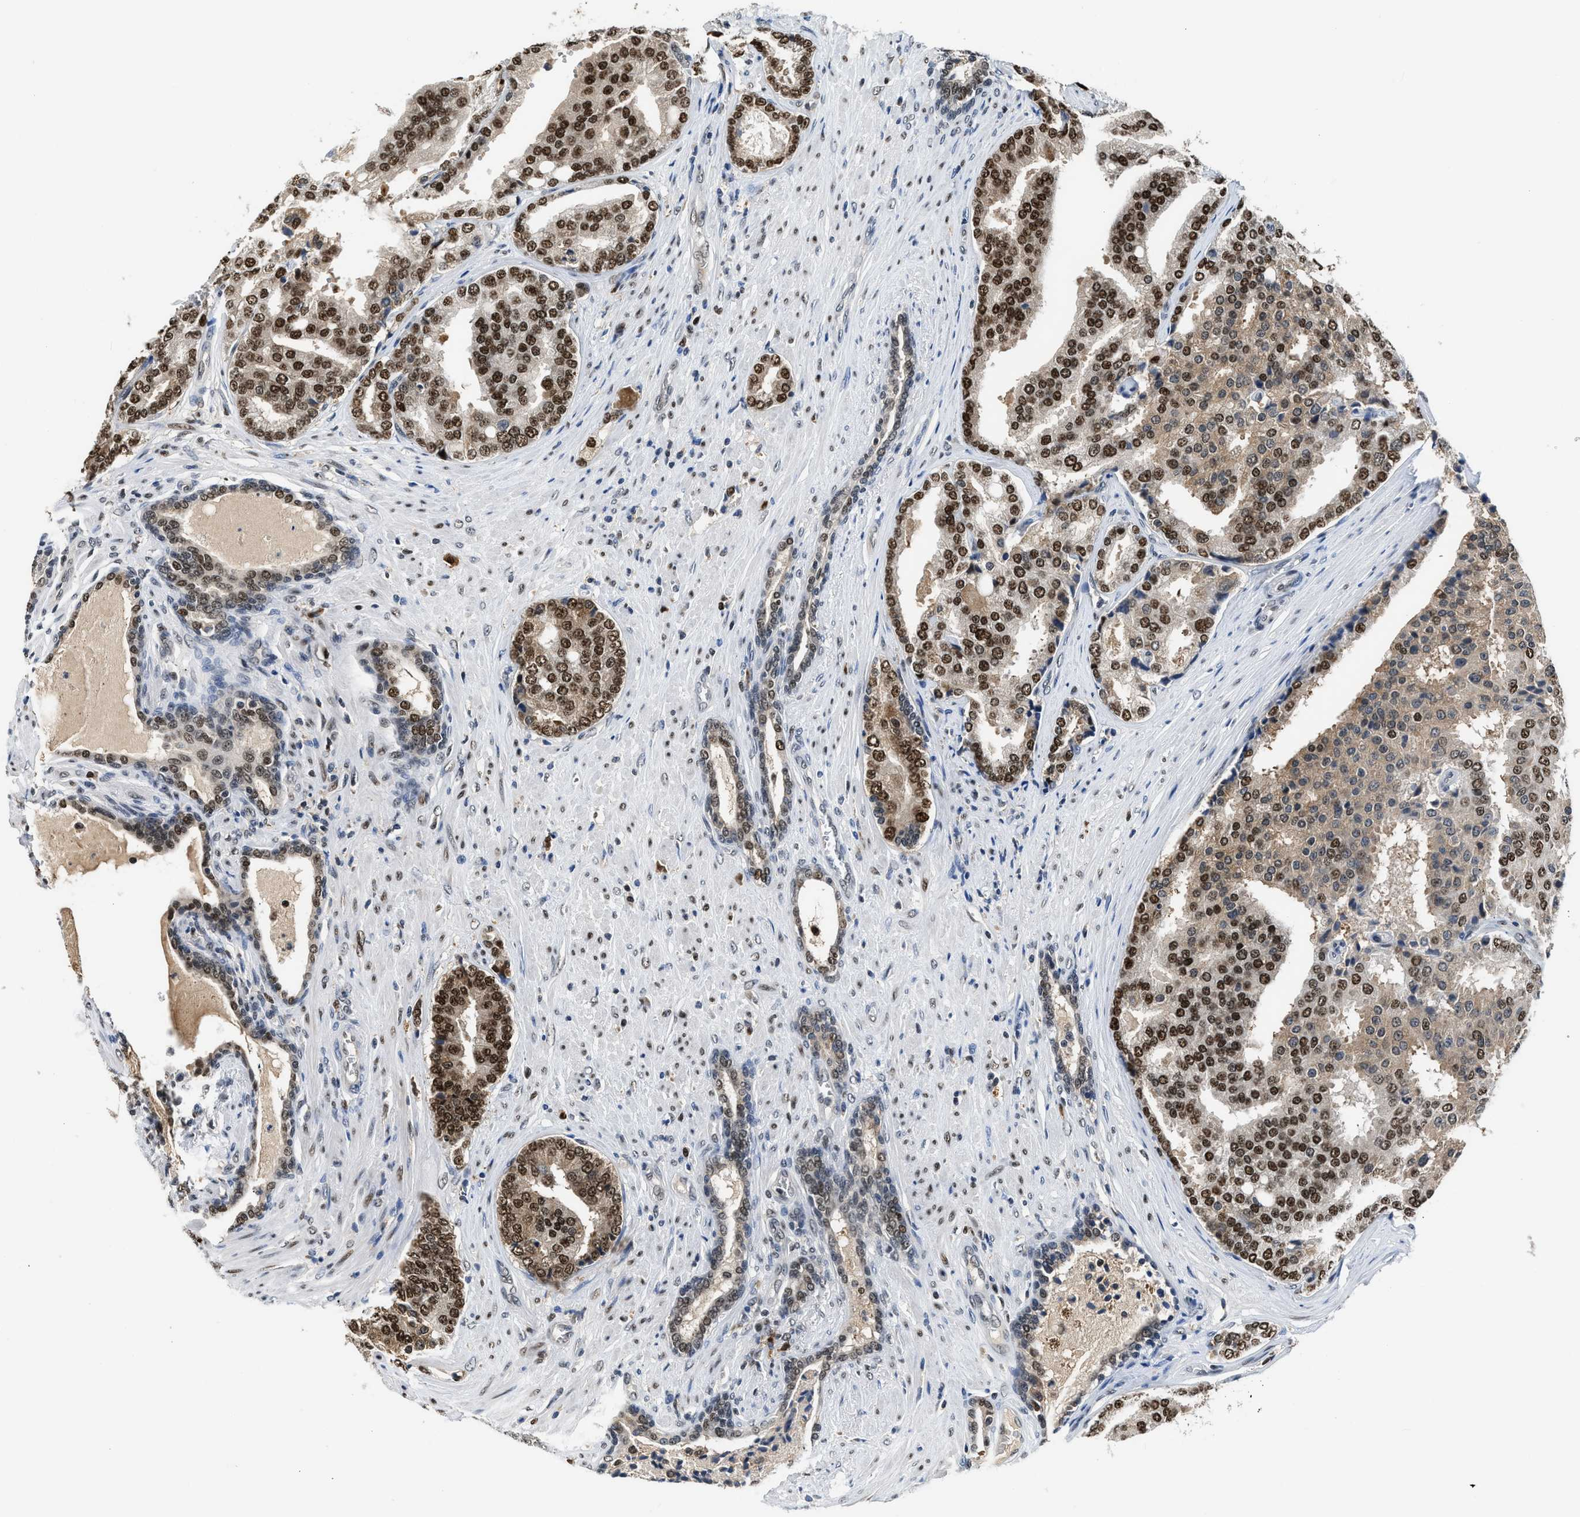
{"staining": {"intensity": "strong", "quantity": ">75%", "location": "nuclear"}, "tissue": "prostate cancer", "cell_type": "Tumor cells", "image_type": "cancer", "snomed": [{"axis": "morphology", "description": "Adenocarcinoma, High grade"}, {"axis": "topography", "description": "Prostate"}], "caption": "There is high levels of strong nuclear staining in tumor cells of prostate cancer, as demonstrated by immunohistochemical staining (brown color).", "gene": "ALX1", "patient": {"sex": "male", "age": 50}}